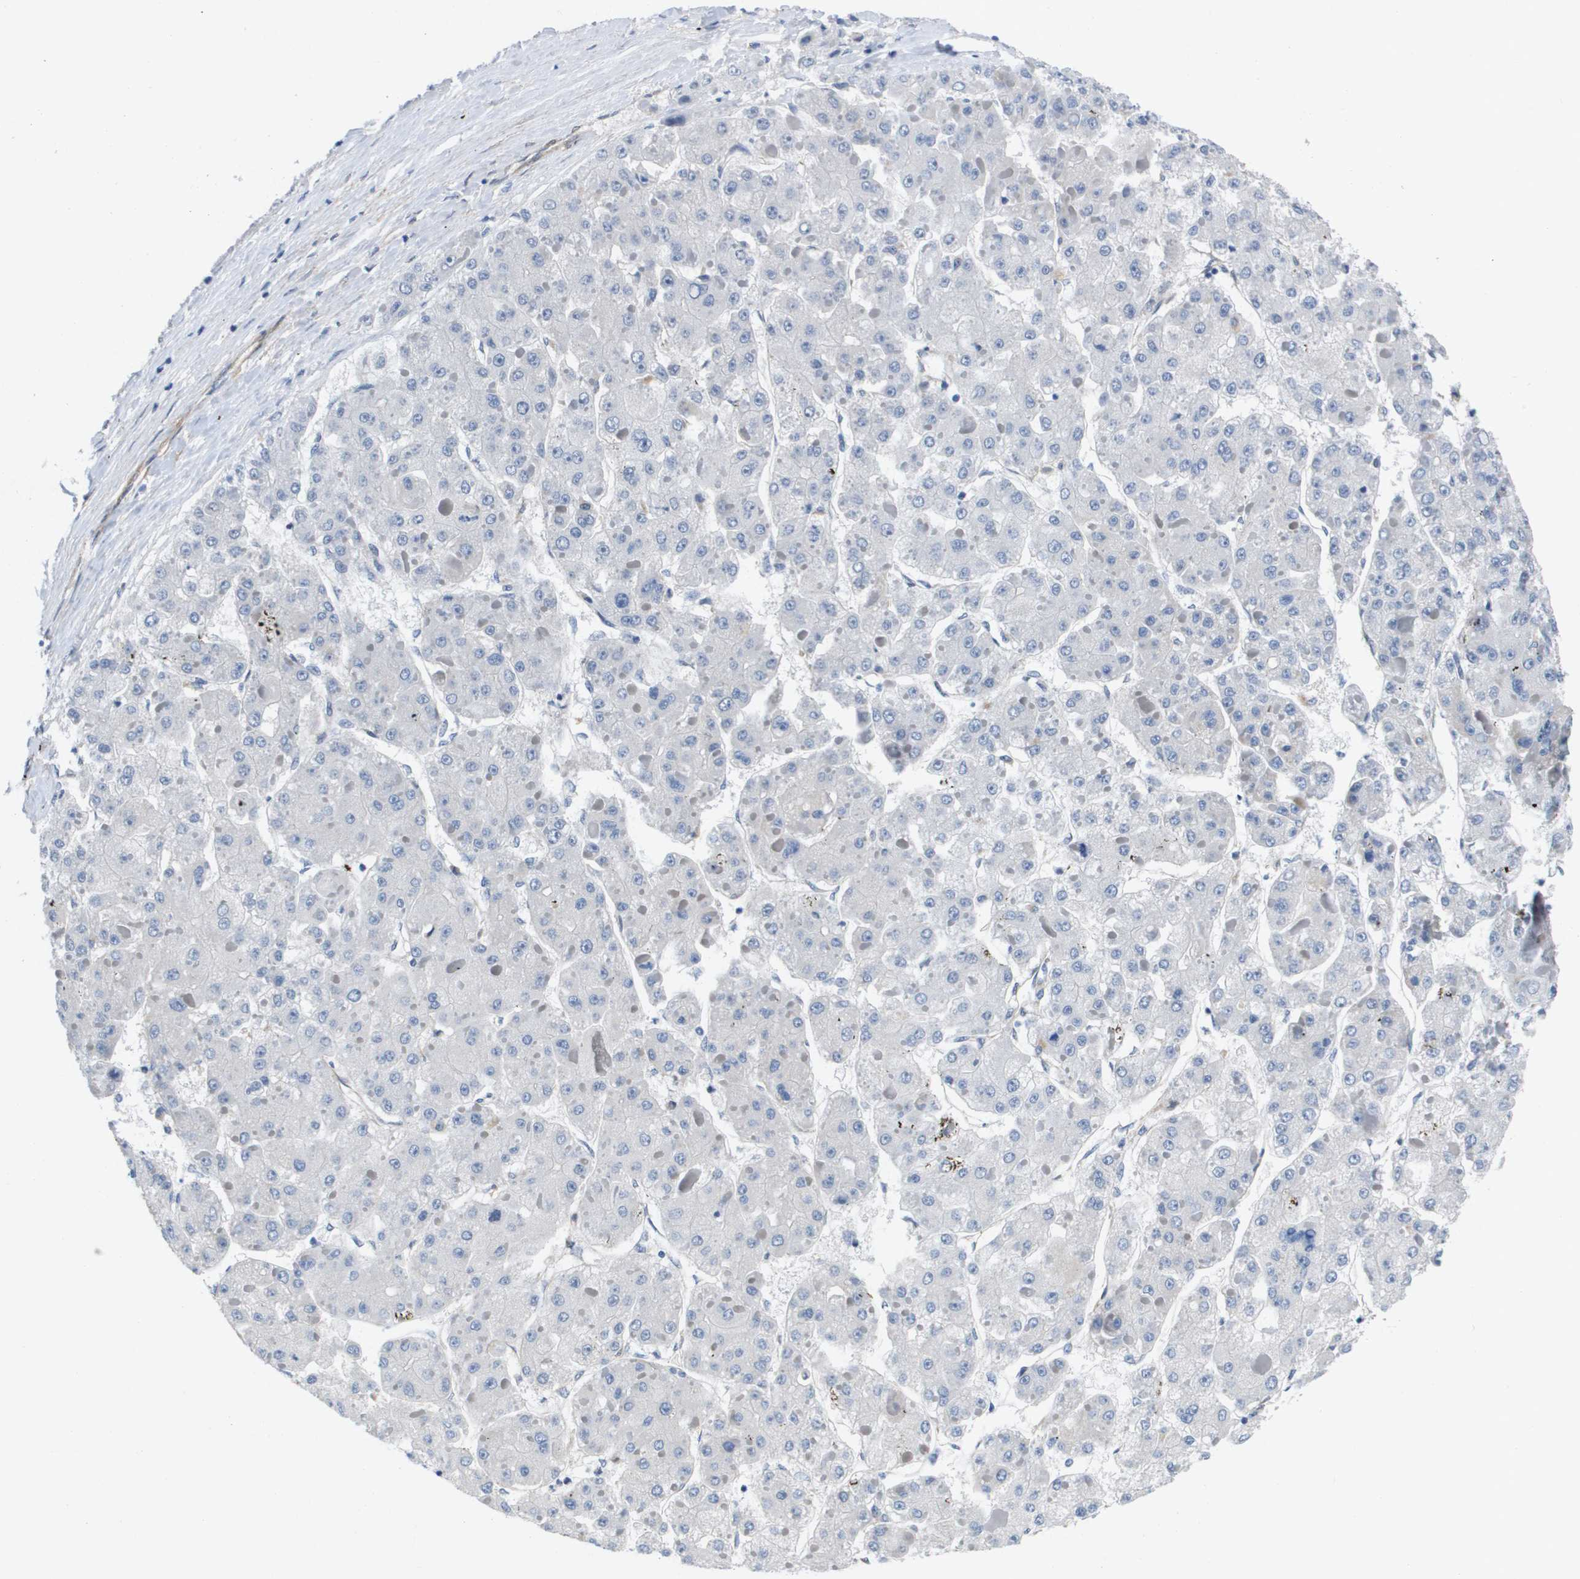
{"staining": {"intensity": "negative", "quantity": "none", "location": "none"}, "tissue": "liver cancer", "cell_type": "Tumor cells", "image_type": "cancer", "snomed": [{"axis": "morphology", "description": "Carcinoma, Hepatocellular, NOS"}, {"axis": "topography", "description": "Liver"}], "caption": "This is a micrograph of immunohistochemistry staining of liver hepatocellular carcinoma, which shows no staining in tumor cells.", "gene": "LPP", "patient": {"sex": "female", "age": 73}}